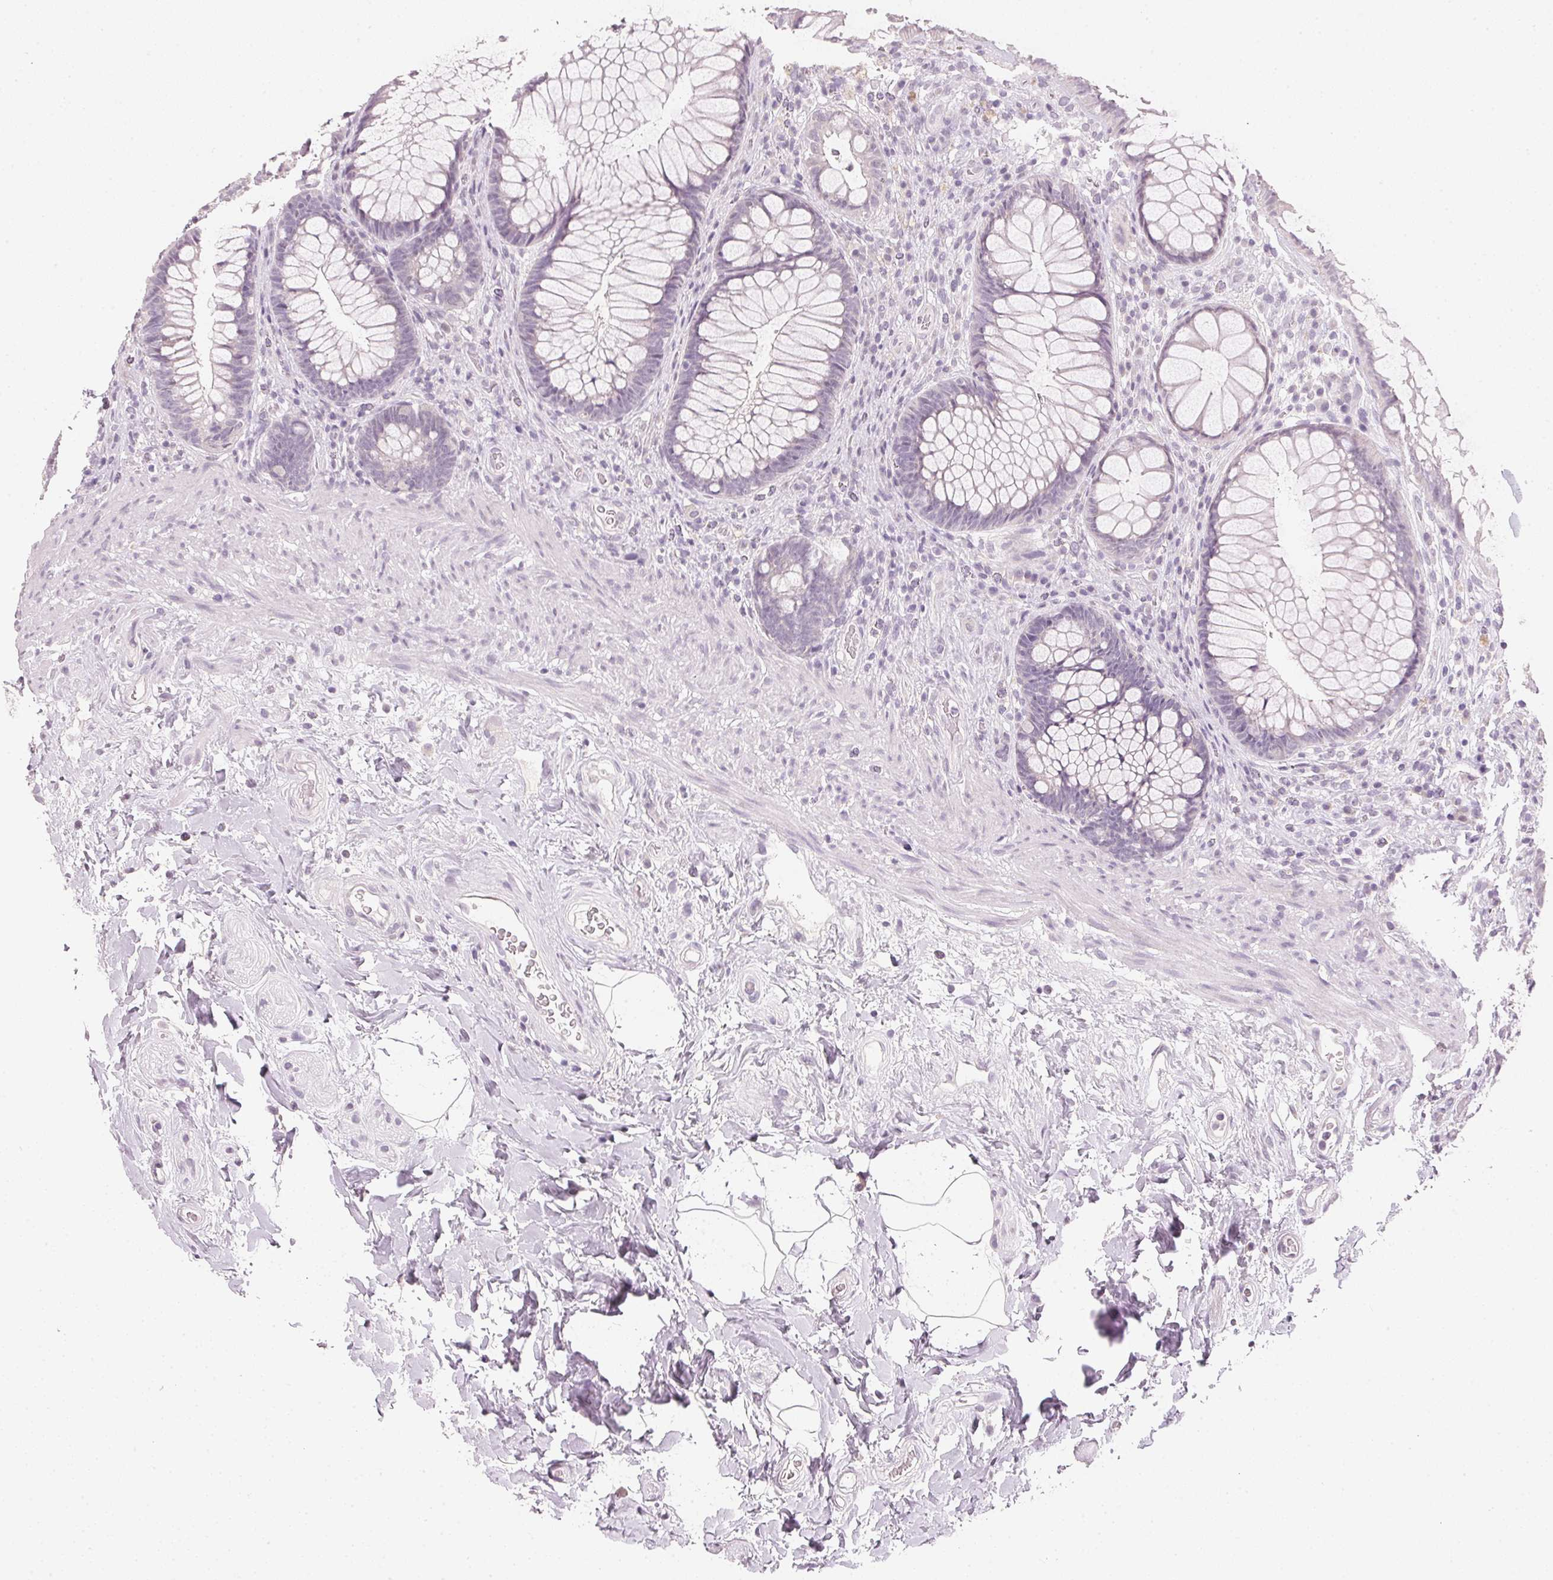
{"staining": {"intensity": "negative", "quantity": "none", "location": "none"}, "tissue": "rectum", "cell_type": "Glandular cells", "image_type": "normal", "snomed": [{"axis": "morphology", "description": "Normal tissue, NOS"}, {"axis": "topography", "description": "Smooth muscle"}, {"axis": "topography", "description": "Rectum"}], "caption": "Human rectum stained for a protein using immunohistochemistry (IHC) exhibits no positivity in glandular cells.", "gene": "IGFBP1", "patient": {"sex": "male", "age": 53}}